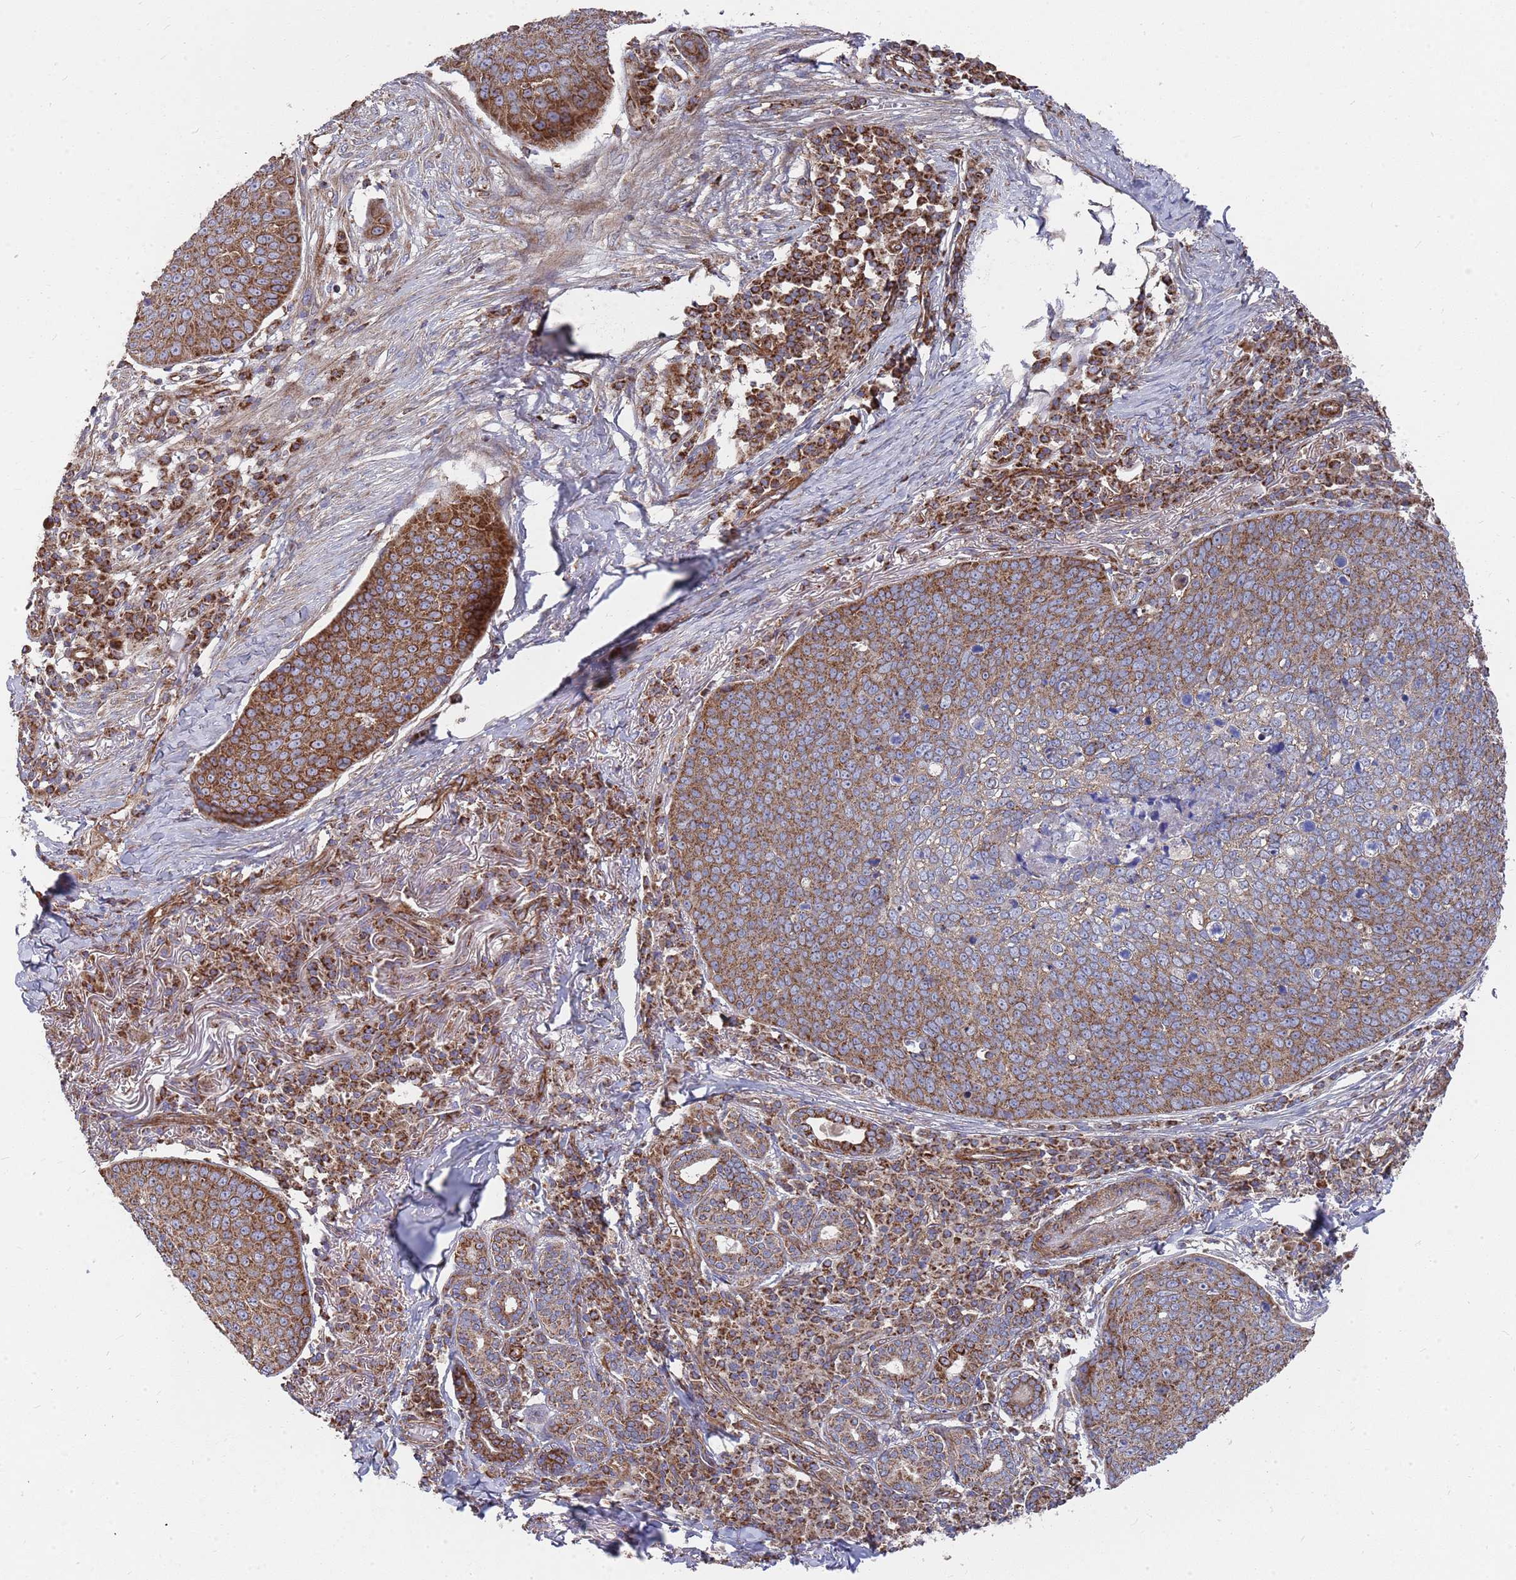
{"staining": {"intensity": "moderate", "quantity": ">75%", "location": "cytoplasmic/membranous"}, "tissue": "skin cancer", "cell_type": "Tumor cells", "image_type": "cancer", "snomed": [{"axis": "morphology", "description": "Squamous cell carcinoma, NOS"}, {"axis": "topography", "description": "Skin"}], "caption": "Immunohistochemical staining of skin squamous cell carcinoma displays medium levels of moderate cytoplasmic/membranous protein positivity in about >75% of tumor cells.", "gene": "WDFY3", "patient": {"sex": "male", "age": 71}}